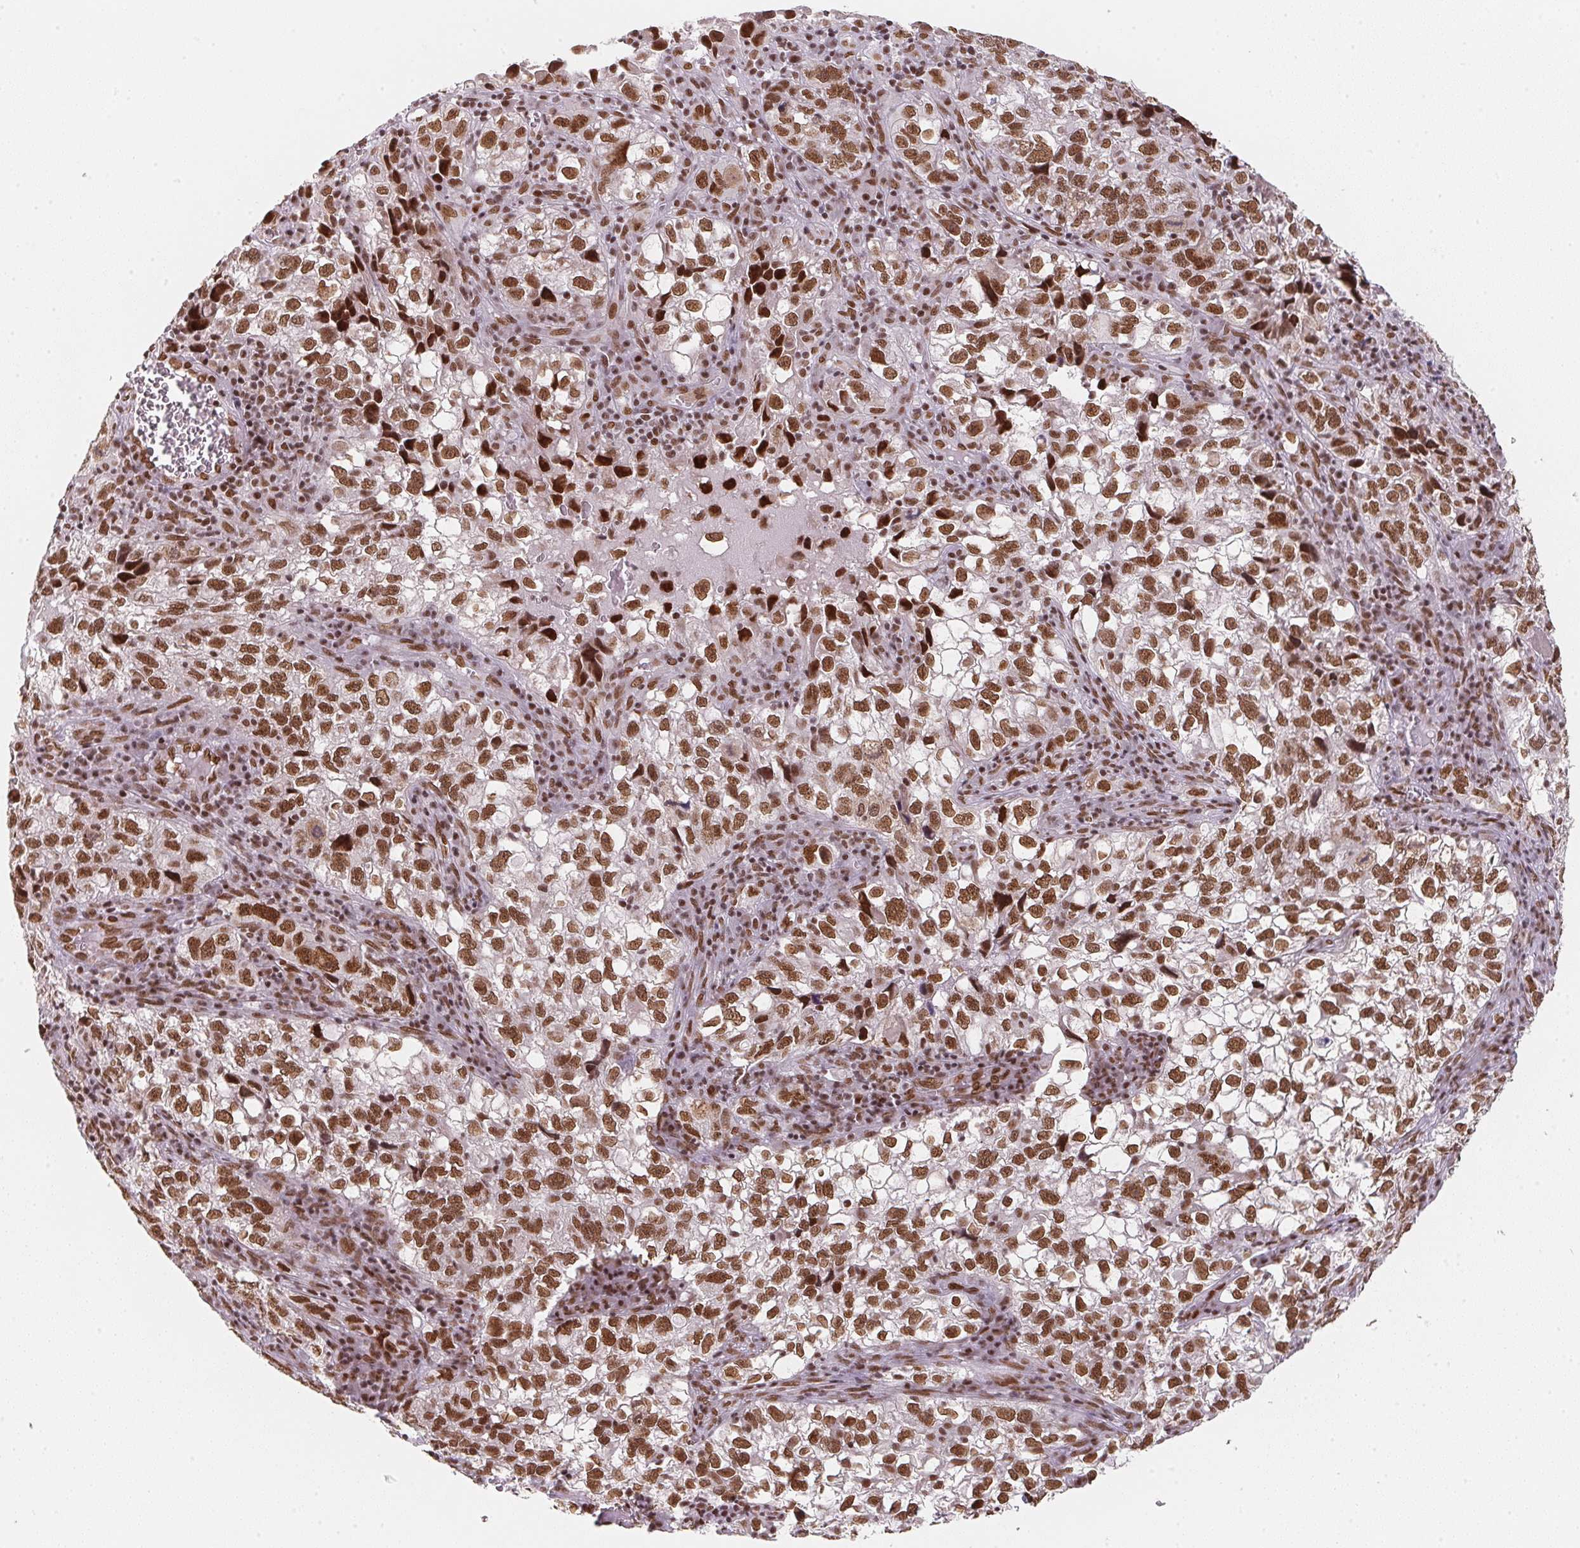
{"staining": {"intensity": "strong", "quantity": ">75%", "location": "nuclear"}, "tissue": "cervical cancer", "cell_type": "Tumor cells", "image_type": "cancer", "snomed": [{"axis": "morphology", "description": "Squamous cell carcinoma, NOS"}, {"axis": "topography", "description": "Cervix"}], "caption": "This histopathology image exhibits IHC staining of squamous cell carcinoma (cervical), with high strong nuclear positivity in about >75% of tumor cells.", "gene": "SAP30BP", "patient": {"sex": "female", "age": 55}}